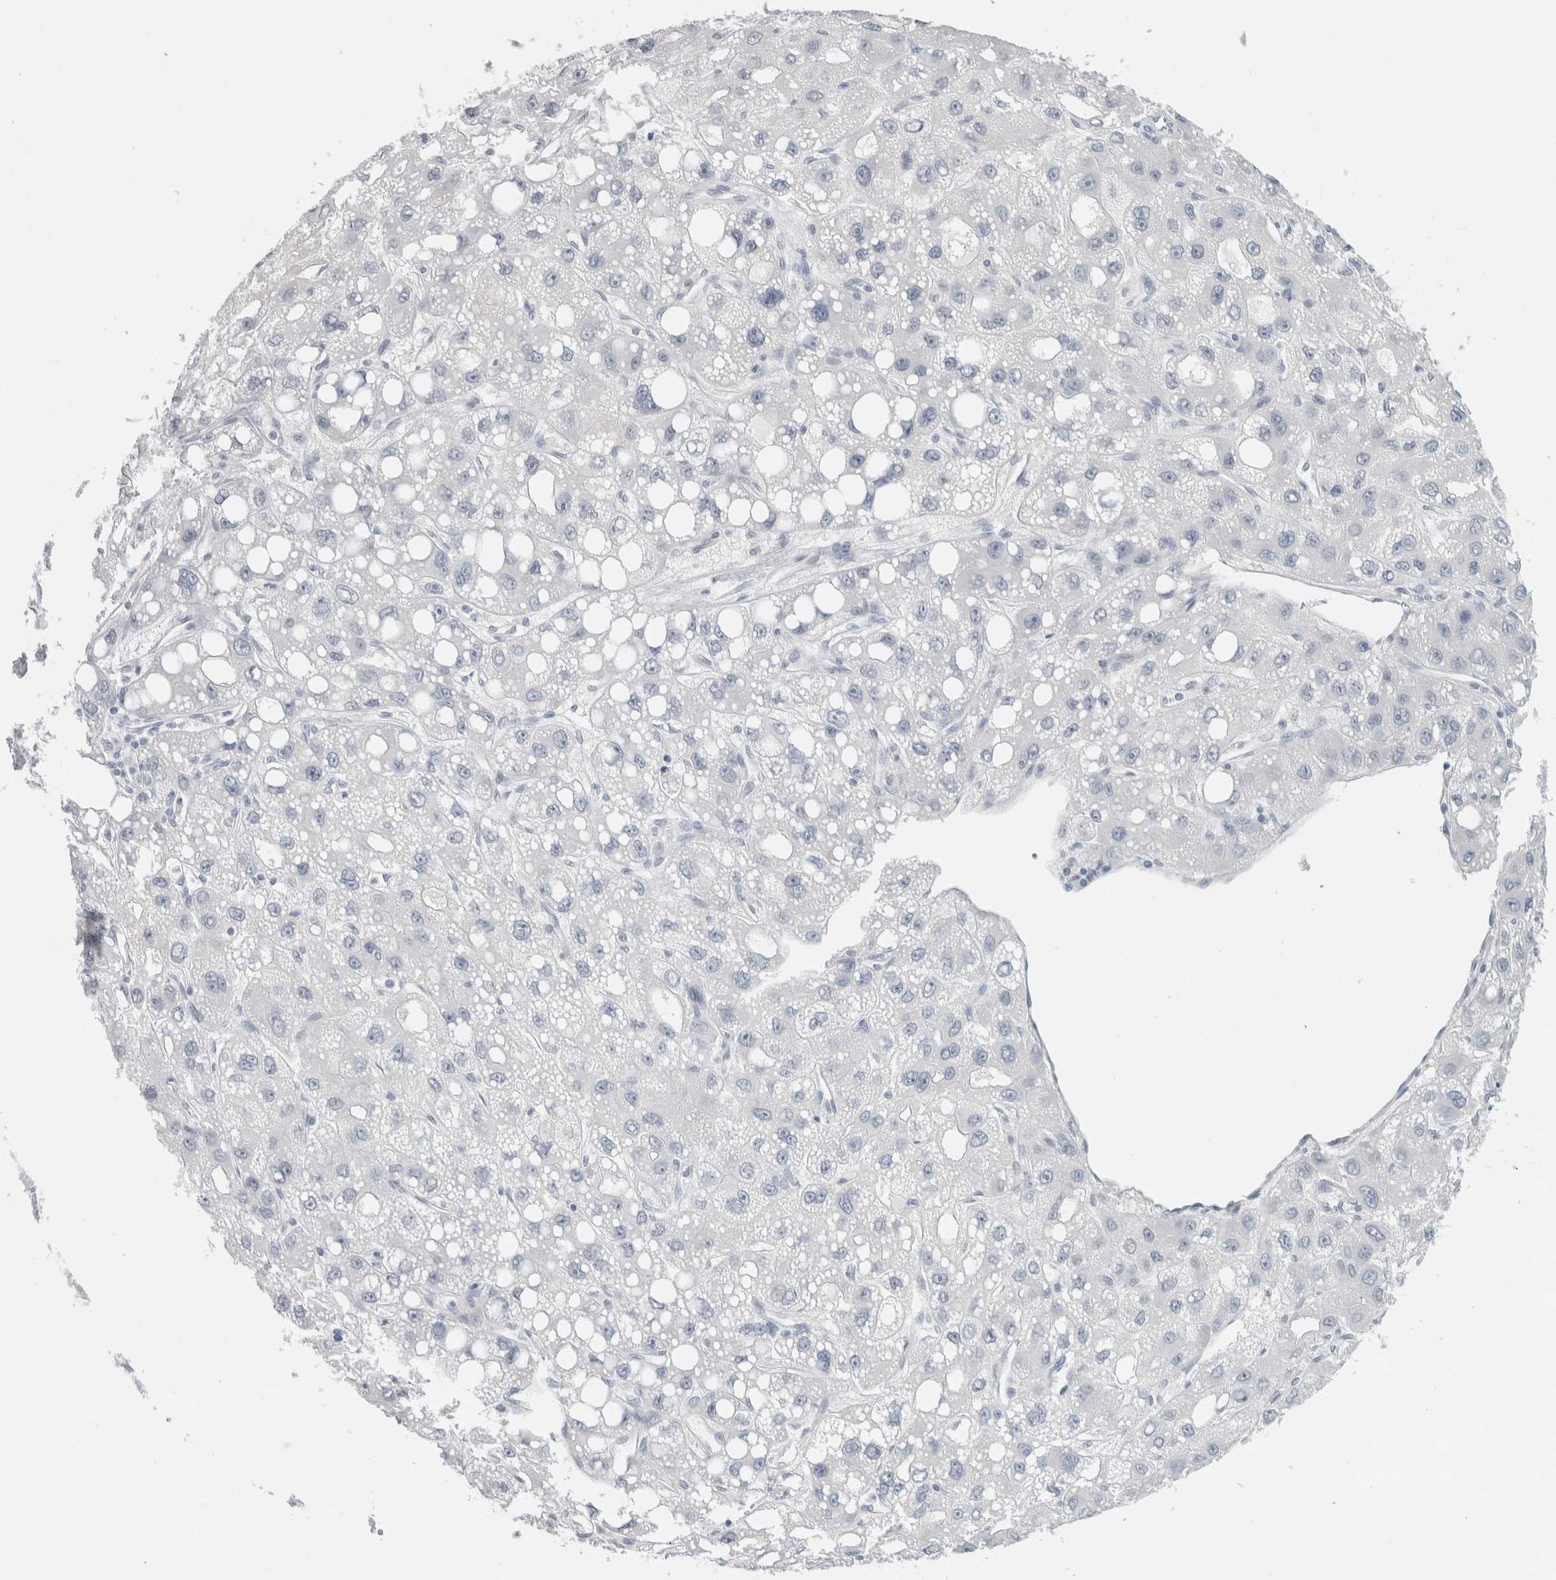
{"staining": {"intensity": "negative", "quantity": "none", "location": "none"}, "tissue": "liver cancer", "cell_type": "Tumor cells", "image_type": "cancer", "snomed": [{"axis": "morphology", "description": "Carcinoma, Hepatocellular, NOS"}, {"axis": "topography", "description": "Liver"}], "caption": "Immunohistochemistry (IHC) image of neoplastic tissue: liver cancer stained with DAB (3,3'-diaminobenzidine) exhibits no significant protein positivity in tumor cells. (DAB immunohistochemistry, high magnification).", "gene": "TSPAN8", "patient": {"sex": "male", "age": 55}}